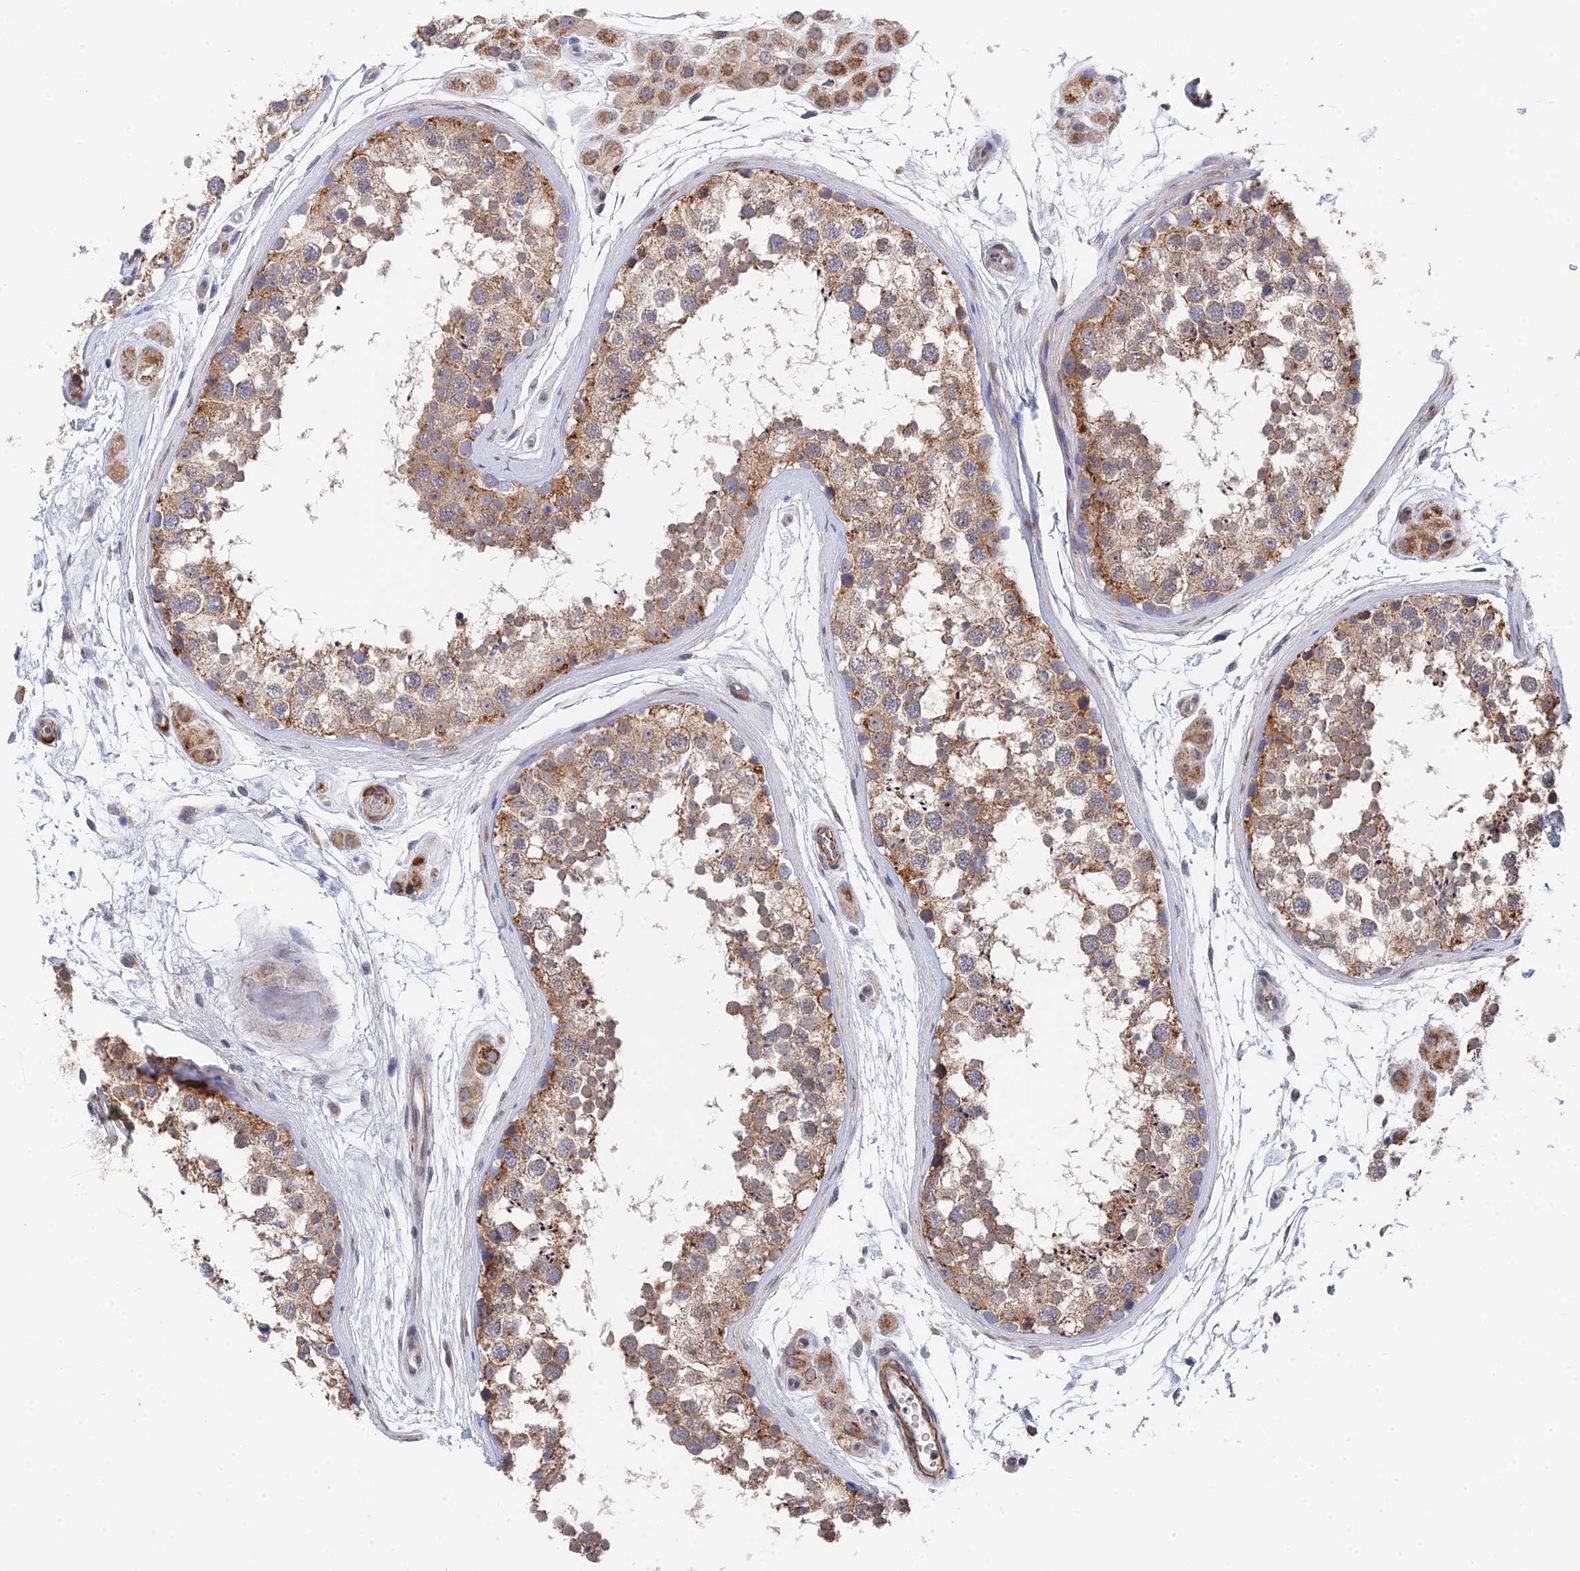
{"staining": {"intensity": "moderate", "quantity": ">75%", "location": "cytoplasmic/membranous"}, "tissue": "testis", "cell_type": "Cells in seminiferous ducts", "image_type": "normal", "snomed": [{"axis": "morphology", "description": "Normal tissue, NOS"}, {"axis": "topography", "description": "Testis"}], "caption": "DAB (3,3'-diaminobenzidine) immunohistochemical staining of normal human testis displays moderate cytoplasmic/membranous protein expression in approximately >75% of cells in seminiferous ducts.", "gene": "ZNF320", "patient": {"sex": "male", "age": 56}}